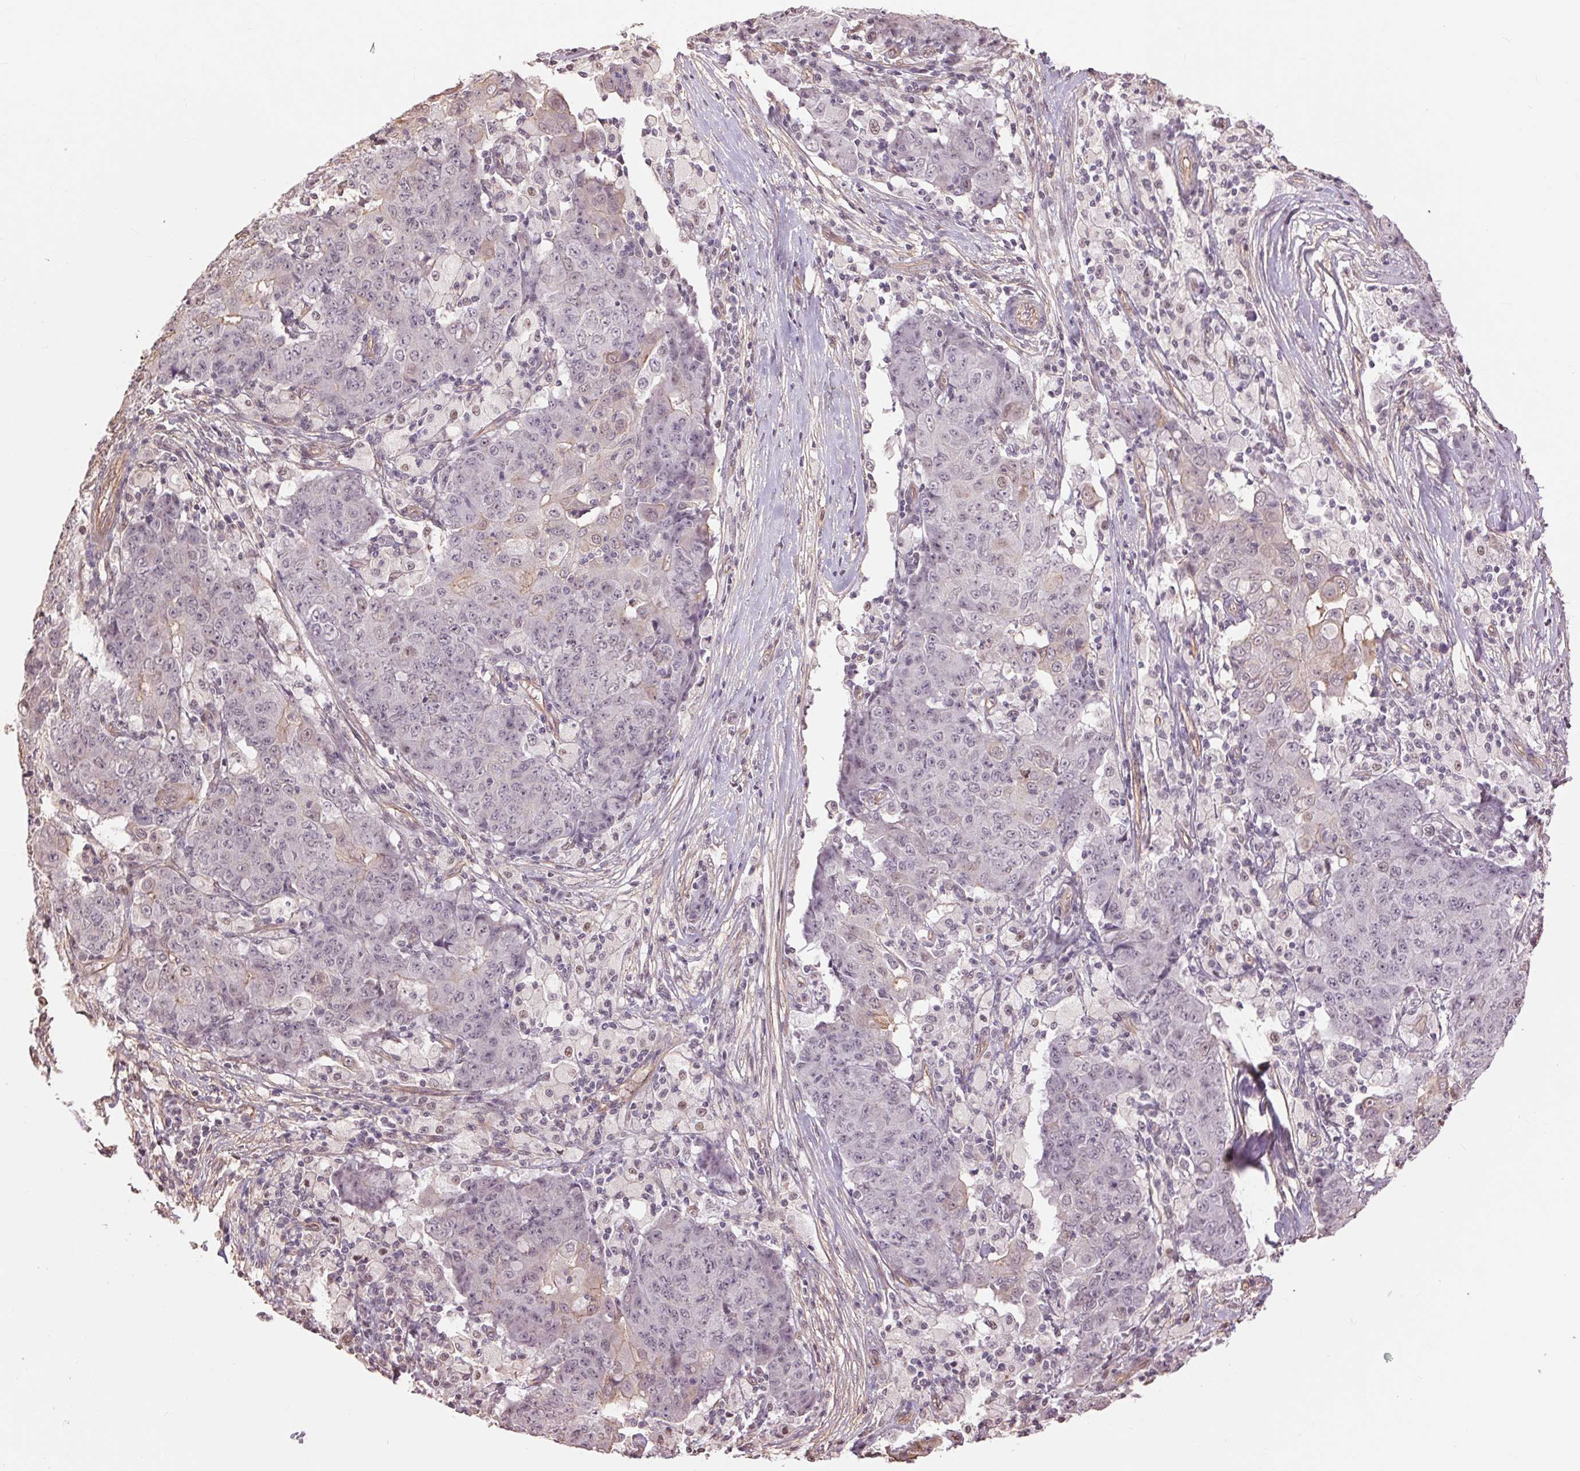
{"staining": {"intensity": "negative", "quantity": "none", "location": "none"}, "tissue": "ovarian cancer", "cell_type": "Tumor cells", "image_type": "cancer", "snomed": [{"axis": "morphology", "description": "Carcinoma, endometroid"}, {"axis": "topography", "description": "Ovary"}], "caption": "DAB (3,3'-diaminobenzidine) immunohistochemical staining of ovarian cancer (endometroid carcinoma) exhibits no significant staining in tumor cells.", "gene": "PALM", "patient": {"sex": "female", "age": 42}}